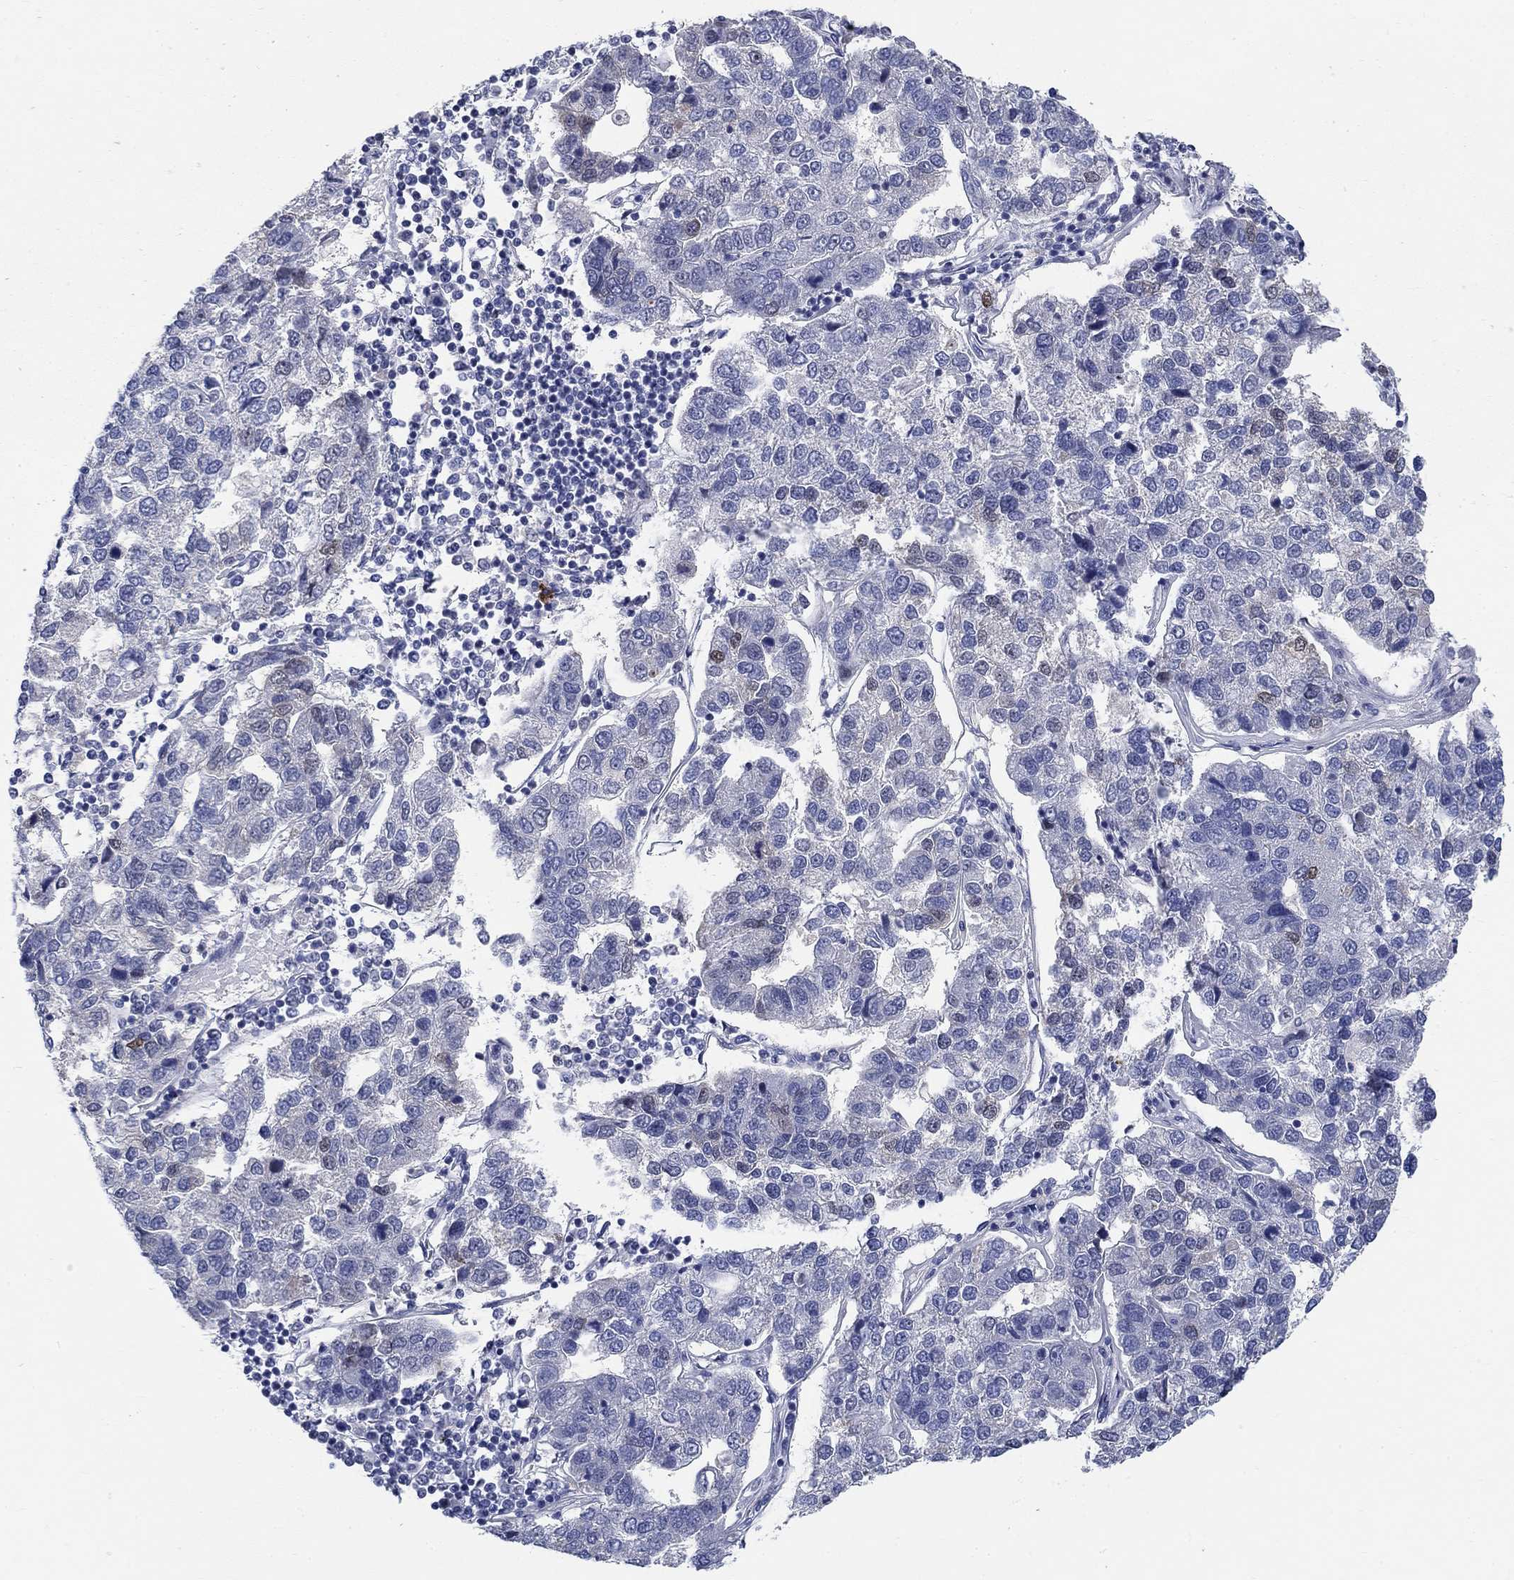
{"staining": {"intensity": "moderate", "quantity": "<25%", "location": "nuclear"}, "tissue": "pancreatic cancer", "cell_type": "Tumor cells", "image_type": "cancer", "snomed": [{"axis": "morphology", "description": "Adenocarcinoma, NOS"}, {"axis": "topography", "description": "Pancreas"}], "caption": "Immunohistochemical staining of human pancreatic adenocarcinoma demonstrates low levels of moderate nuclear positivity in approximately <25% of tumor cells. Using DAB (3,3'-diaminobenzidine) (brown) and hematoxylin (blue) stains, captured at high magnification using brightfield microscopy.", "gene": "SMIM18", "patient": {"sex": "female", "age": 61}}